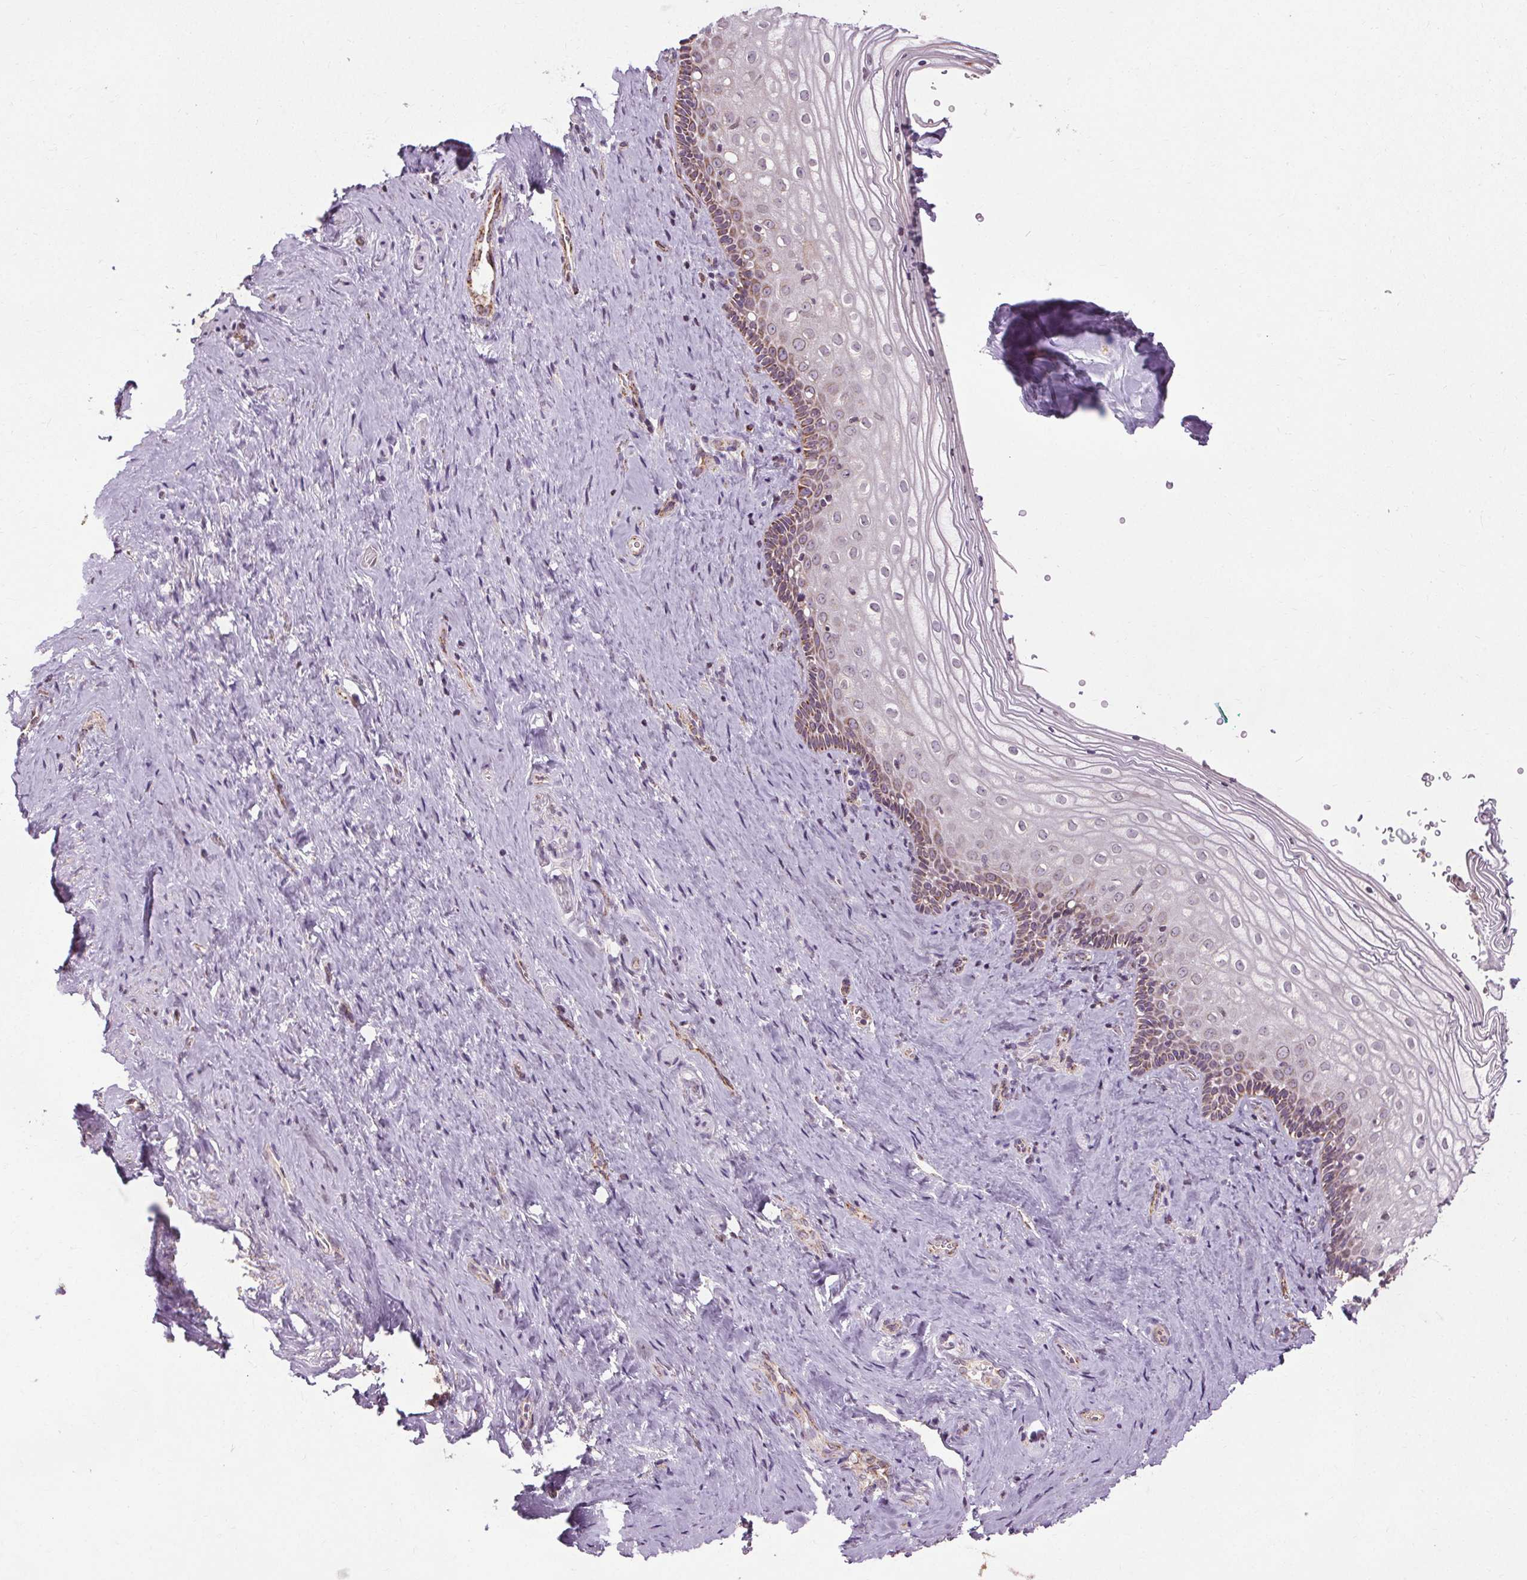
{"staining": {"intensity": "moderate", "quantity": "<25%", "location": "cytoplasmic/membranous,nuclear"}, "tissue": "vagina", "cell_type": "Squamous epithelial cells", "image_type": "normal", "snomed": [{"axis": "morphology", "description": "Normal tissue, NOS"}, {"axis": "topography", "description": "Vagina"}], "caption": "High-power microscopy captured an immunohistochemistry photomicrograph of benign vagina, revealing moderate cytoplasmic/membranous,nuclear staining in approximately <25% of squamous epithelial cells.", "gene": "LFNG", "patient": {"sex": "female", "age": 42}}